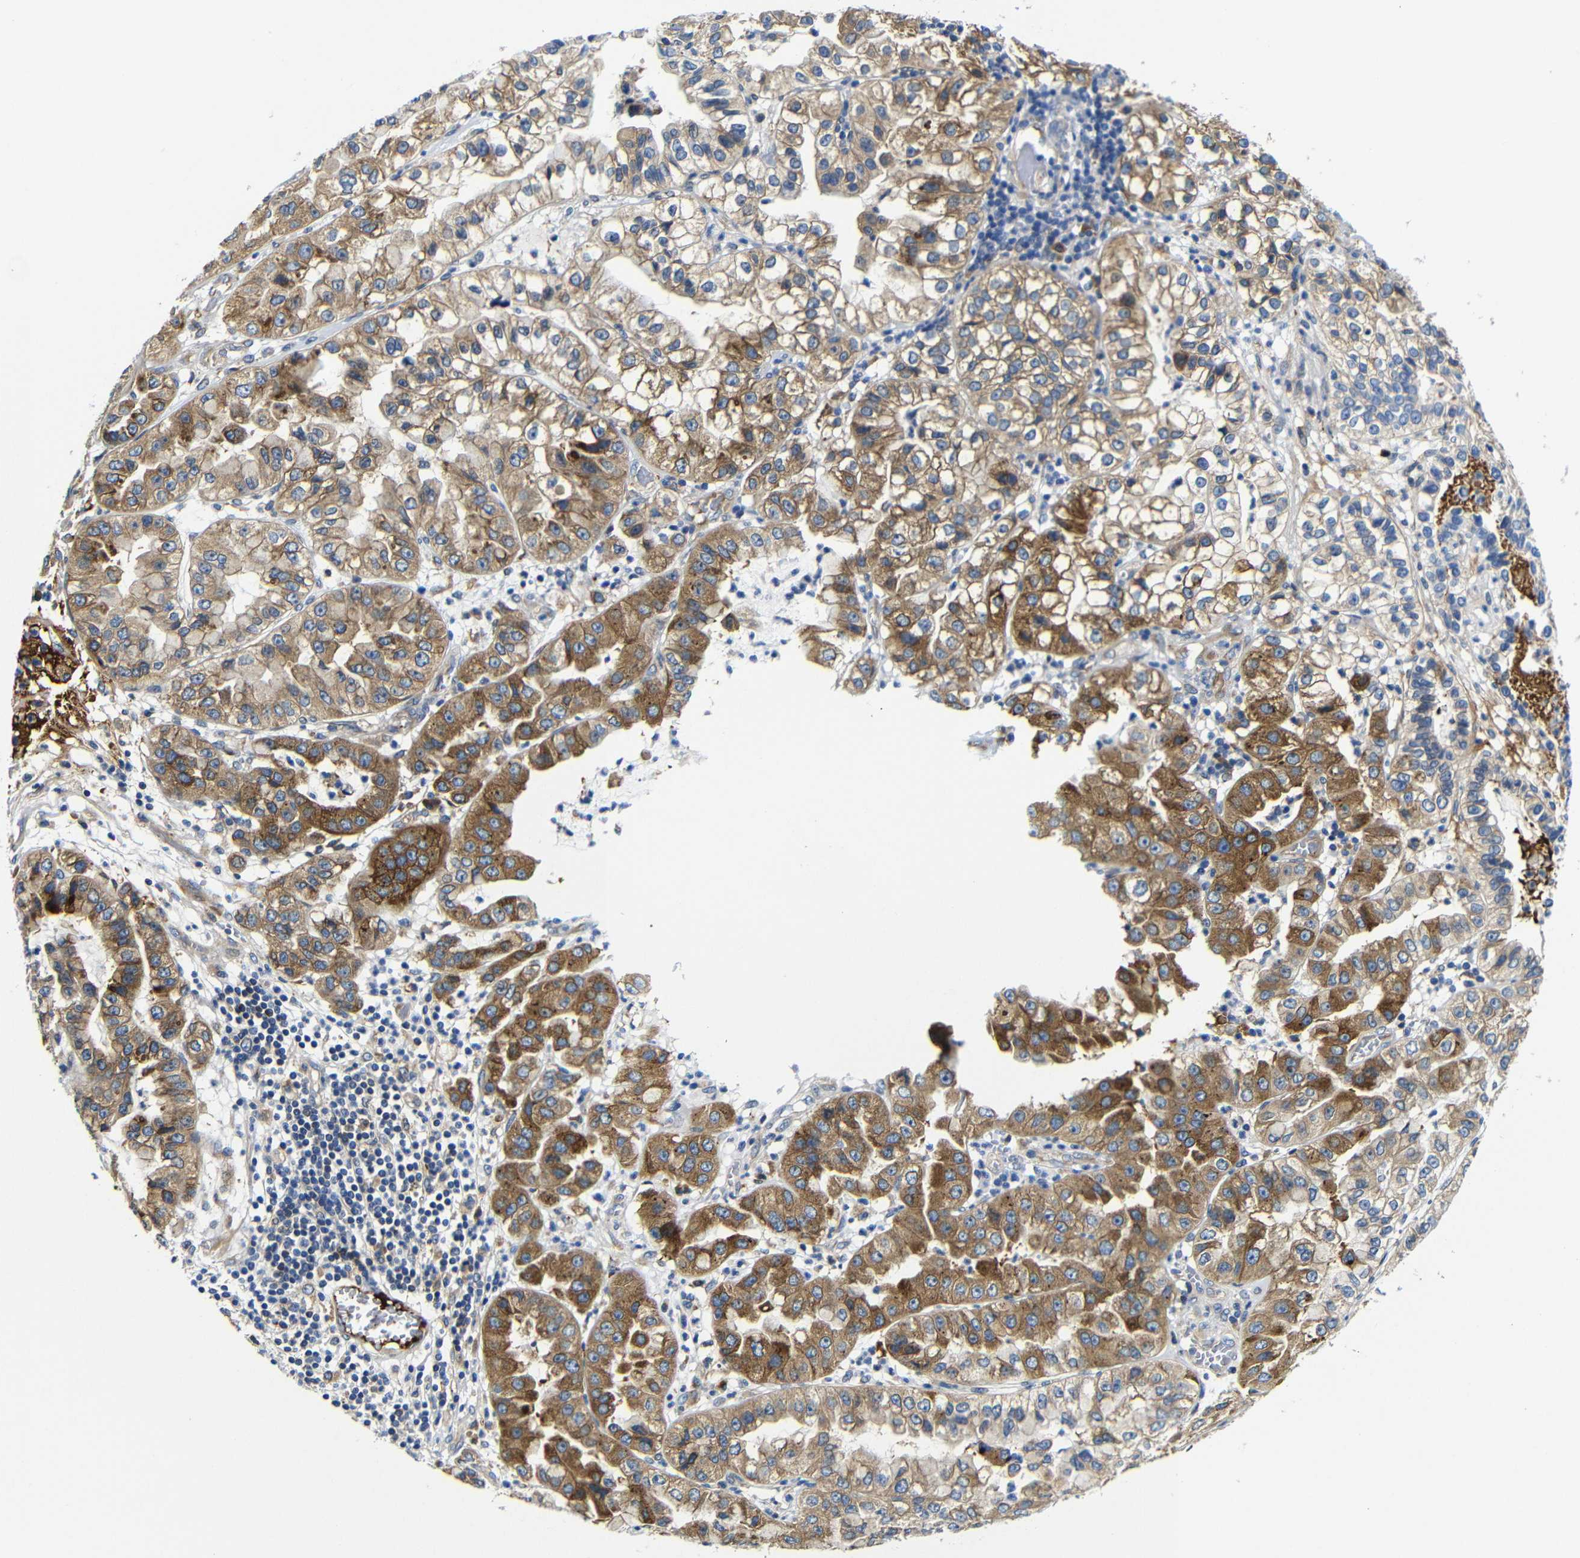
{"staining": {"intensity": "moderate", "quantity": ">75%", "location": "cytoplasmic/membranous"}, "tissue": "liver cancer", "cell_type": "Tumor cells", "image_type": "cancer", "snomed": [{"axis": "morphology", "description": "Cholangiocarcinoma"}, {"axis": "topography", "description": "Liver"}], "caption": "This is a micrograph of immunohistochemistry (IHC) staining of cholangiocarcinoma (liver), which shows moderate expression in the cytoplasmic/membranous of tumor cells.", "gene": "CLCC1", "patient": {"sex": "female", "age": 79}}